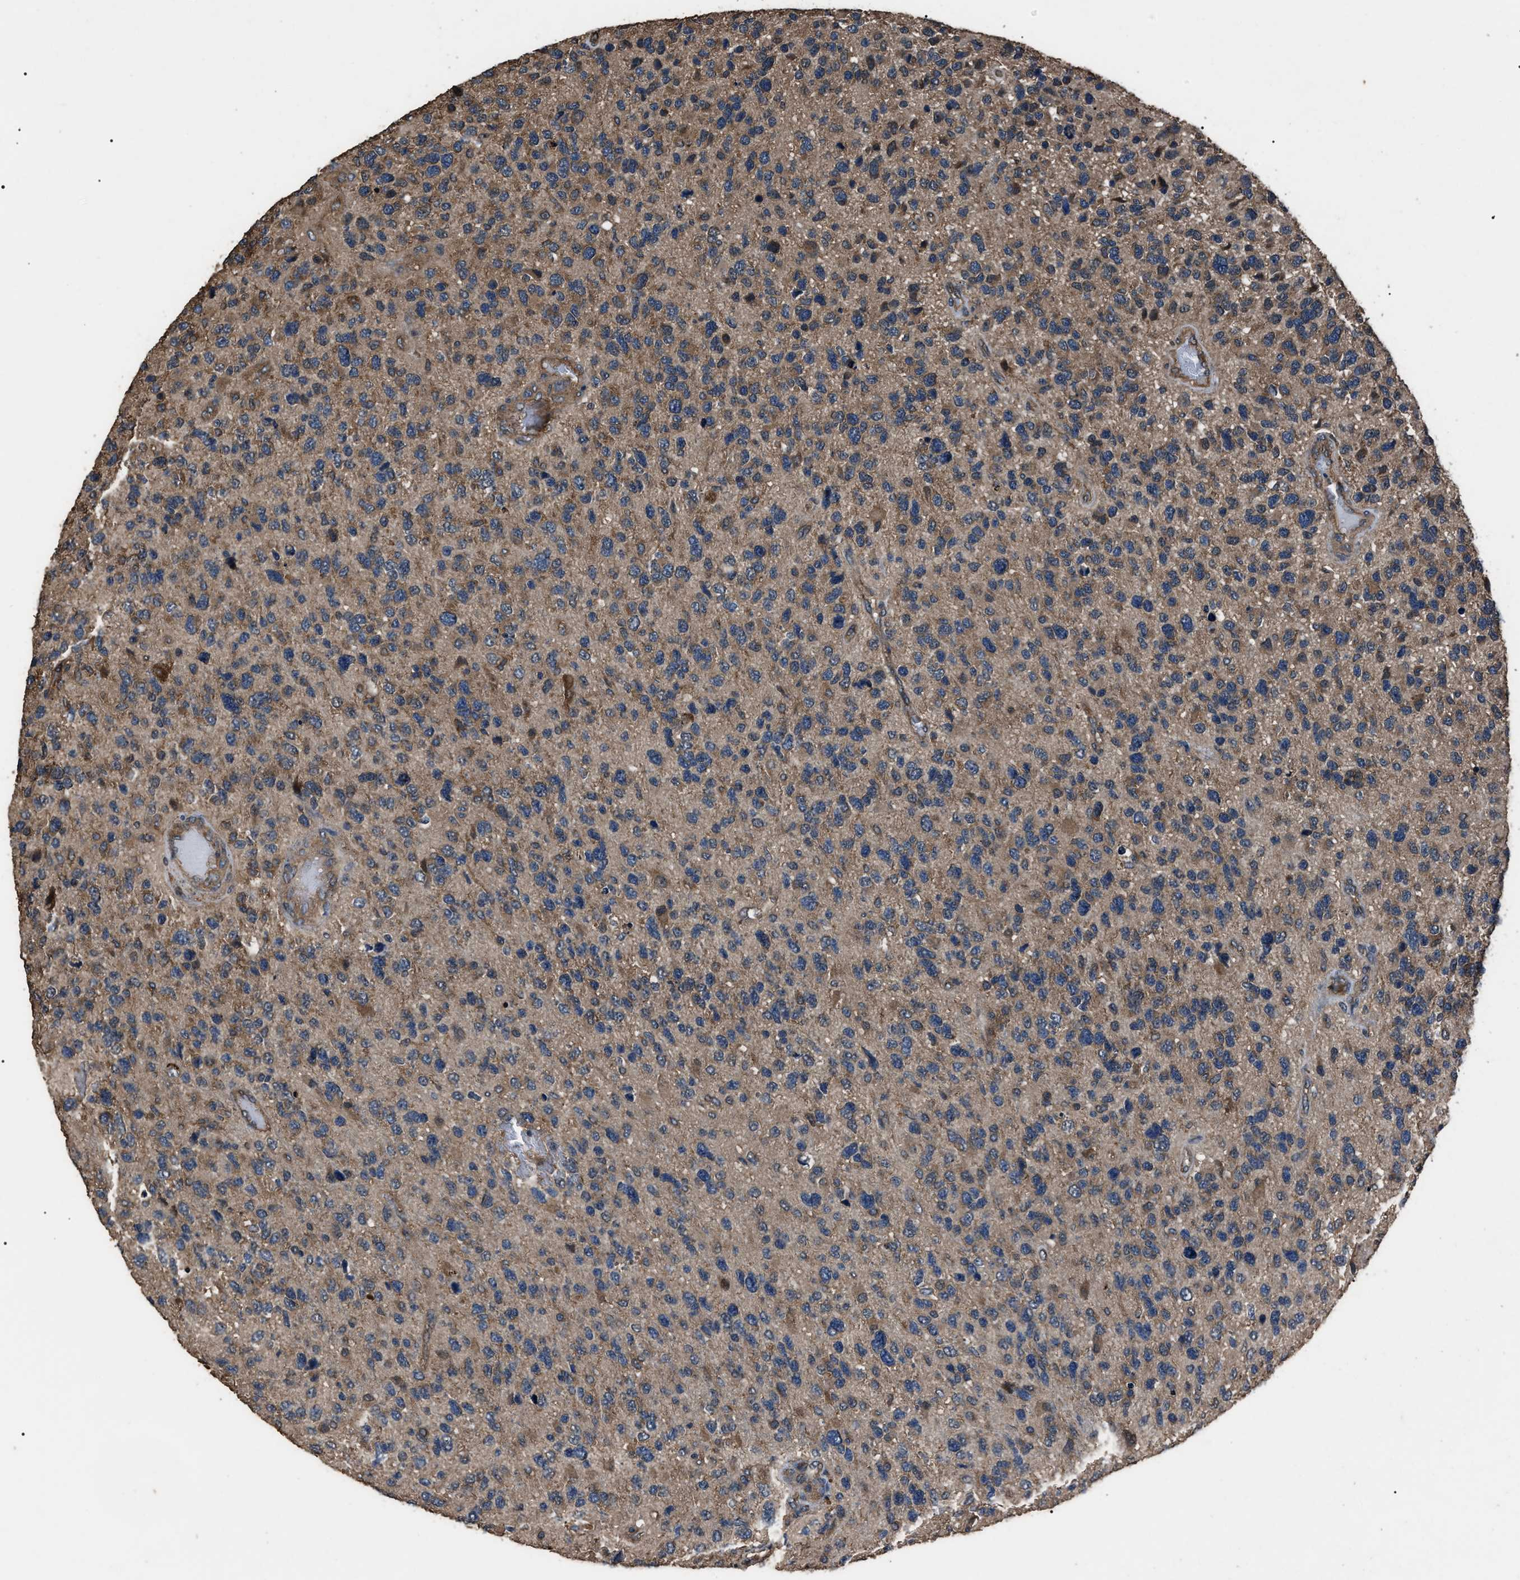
{"staining": {"intensity": "moderate", "quantity": ">75%", "location": "cytoplasmic/membranous"}, "tissue": "glioma", "cell_type": "Tumor cells", "image_type": "cancer", "snomed": [{"axis": "morphology", "description": "Glioma, malignant, High grade"}, {"axis": "topography", "description": "Brain"}], "caption": "Glioma stained with DAB immunohistochemistry (IHC) shows medium levels of moderate cytoplasmic/membranous expression in about >75% of tumor cells. (DAB (3,3'-diaminobenzidine) = brown stain, brightfield microscopy at high magnification).", "gene": "RNF216", "patient": {"sex": "female", "age": 58}}